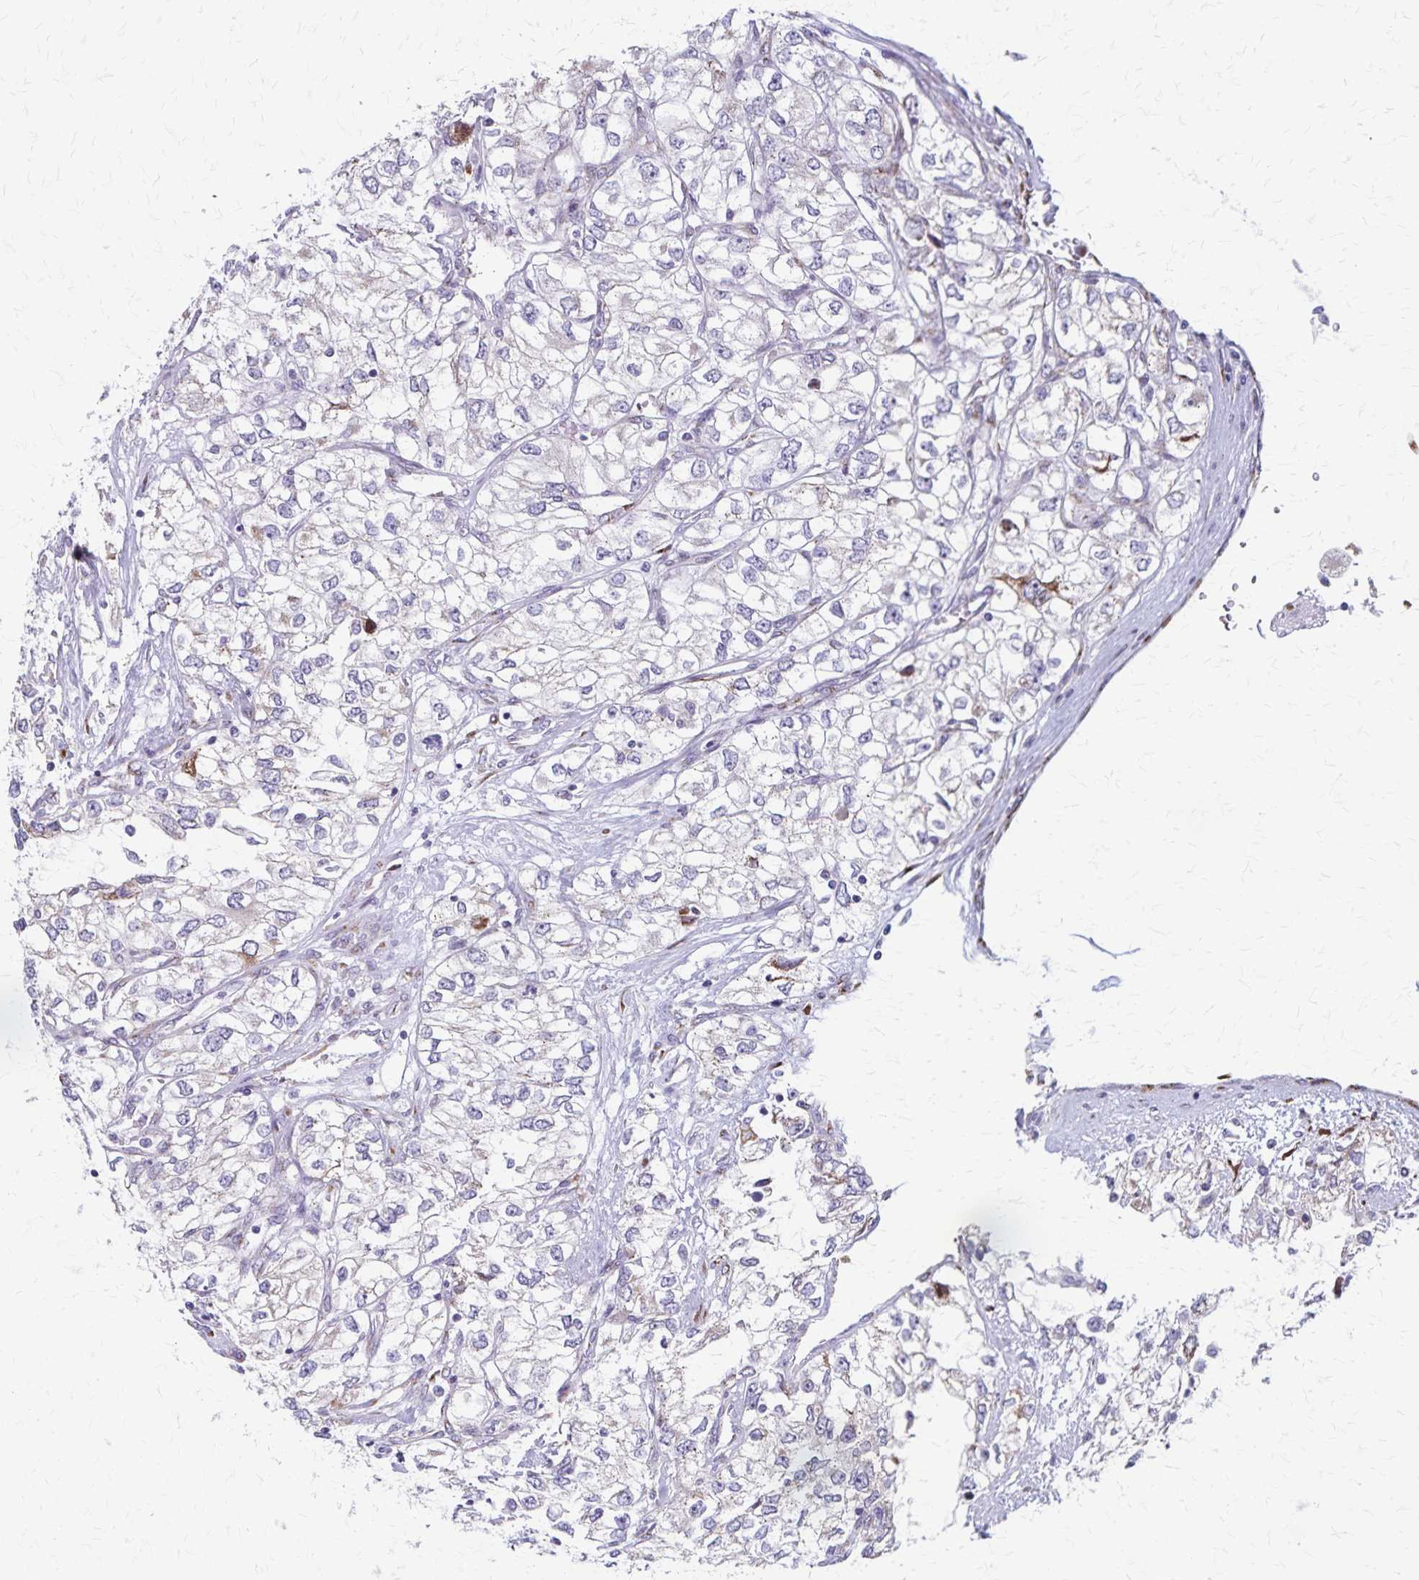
{"staining": {"intensity": "negative", "quantity": "none", "location": "none"}, "tissue": "renal cancer", "cell_type": "Tumor cells", "image_type": "cancer", "snomed": [{"axis": "morphology", "description": "Adenocarcinoma, NOS"}, {"axis": "topography", "description": "Kidney"}], "caption": "High power microscopy micrograph of an immunohistochemistry micrograph of renal cancer (adenocarcinoma), revealing no significant expression in tumor cells.", "gene": "MCFD2", "patient": {"sex": "female", "age": 59}}